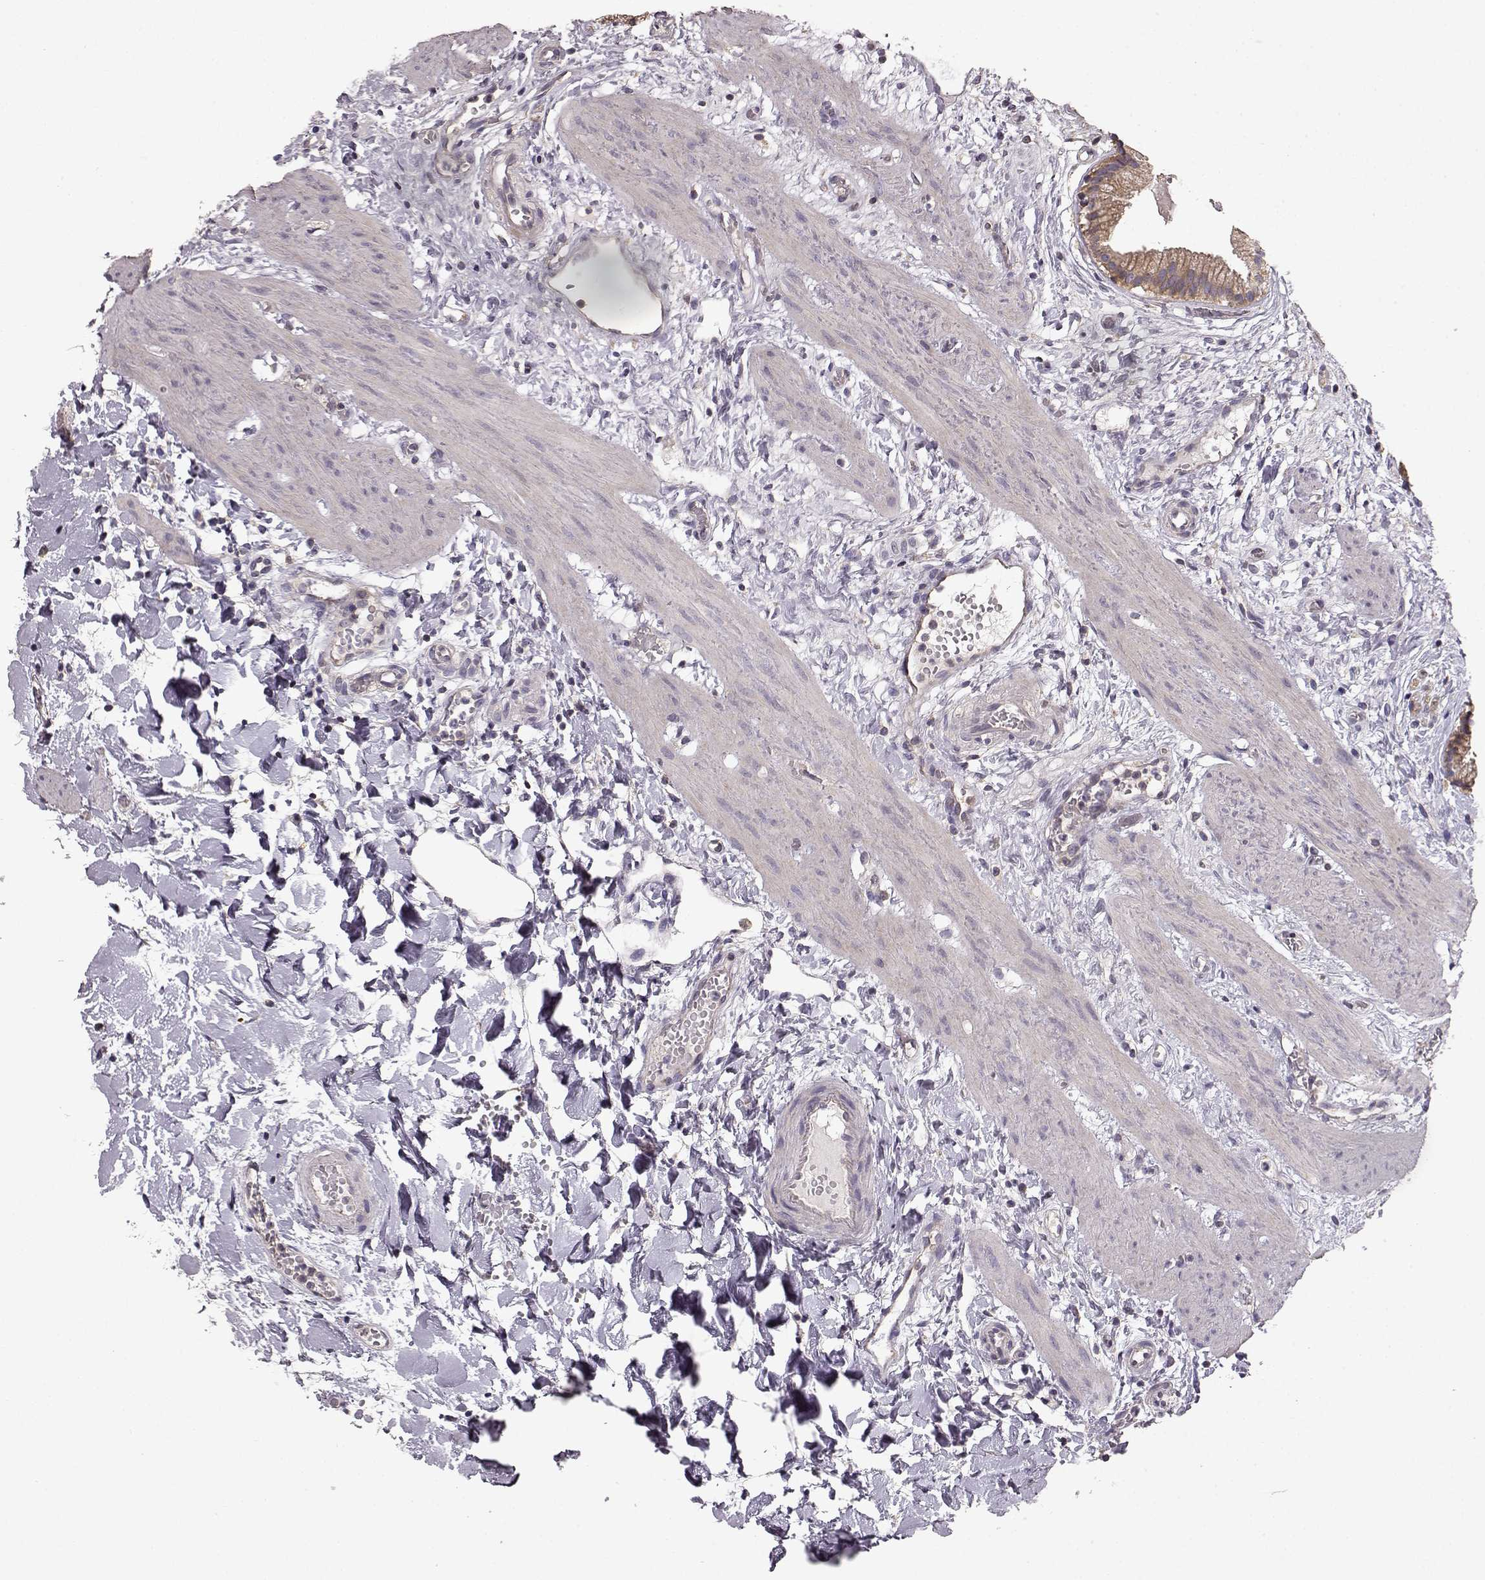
{"staining": {"intensity": "moderate", "quantity": ">75%", "location": "cytoplasmic/membranous"}, "tissue": "gallbladder", "cell_type": "Glandular cells", "image_type": "normal", "snomed": [{"axis": "morphology", "description": "Normal tissue, NOS"}, {"axis": "topography", "description": "Gallbladder"}], "caption": "Immunohistochemical staining of benign human gallbladder reveals medium levels of moderate cytoplasmic/membranous expression in about >75% of glandular cells. (DAB (3,3'-diaminobenzidine) = brown stain, brightfield microscopy at high magnification).", "gene": "ERBB3", "patient": {"sex": "female", "age": 24}}